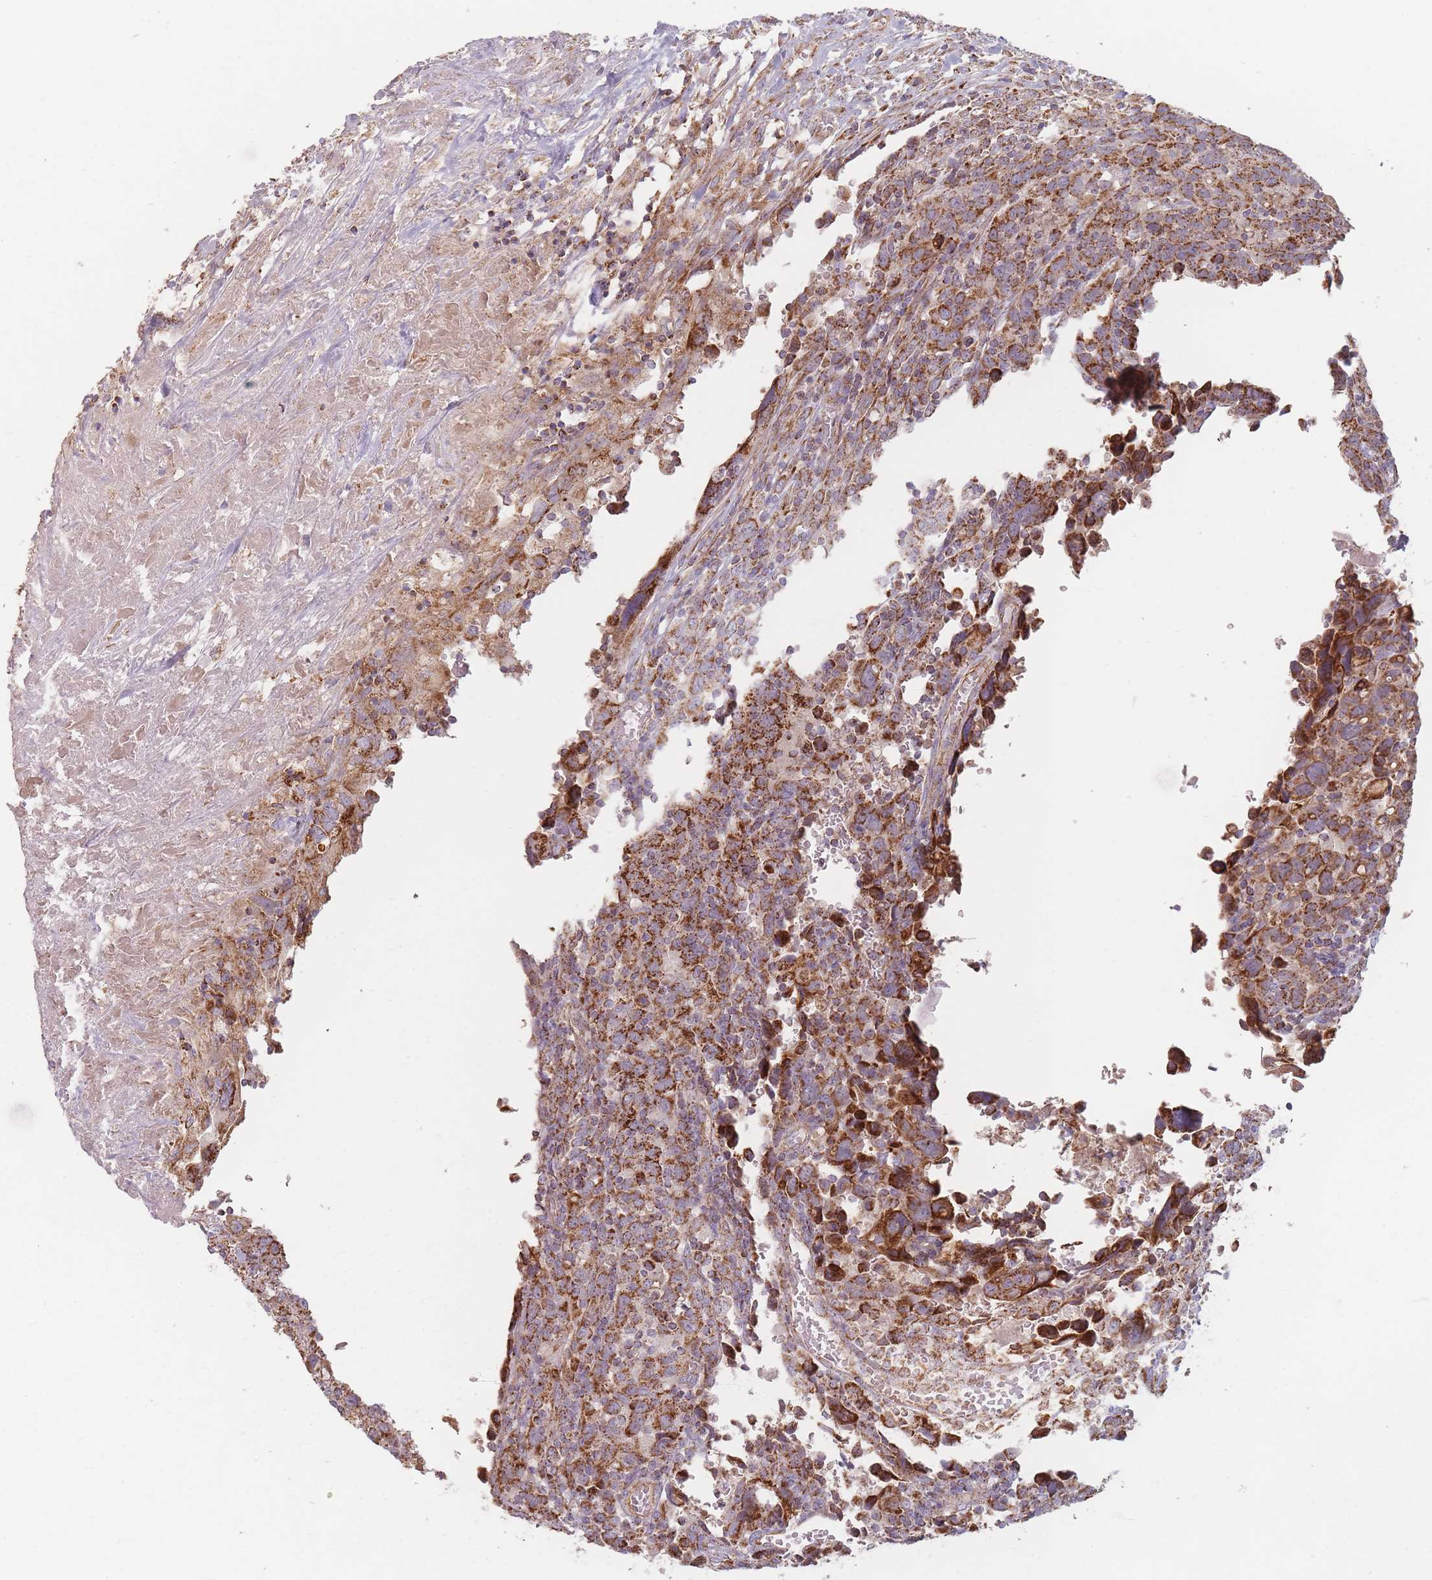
{"staining": {"intensity": "moderate", "quantity": ">75%", "location": "cytoplasmic/membranous"}, "tissue": "urothelial cancer", "cell_type": "Tumor cells", "image_type": "cancer", "snomed": [{"axis": "morphology", "description": "Urothelial carcinoma, High grade"}, {"axis": "topography", "description": "Urinary bladder"}], "caption": "The photomicrograph reveals a brown stain indicating the presence of a protein in the cytoplasmic/membranous of tumor cells in urothelial cancer.", "gene": "ESRP2", "patient": {"sex": "male", "age": 61}}